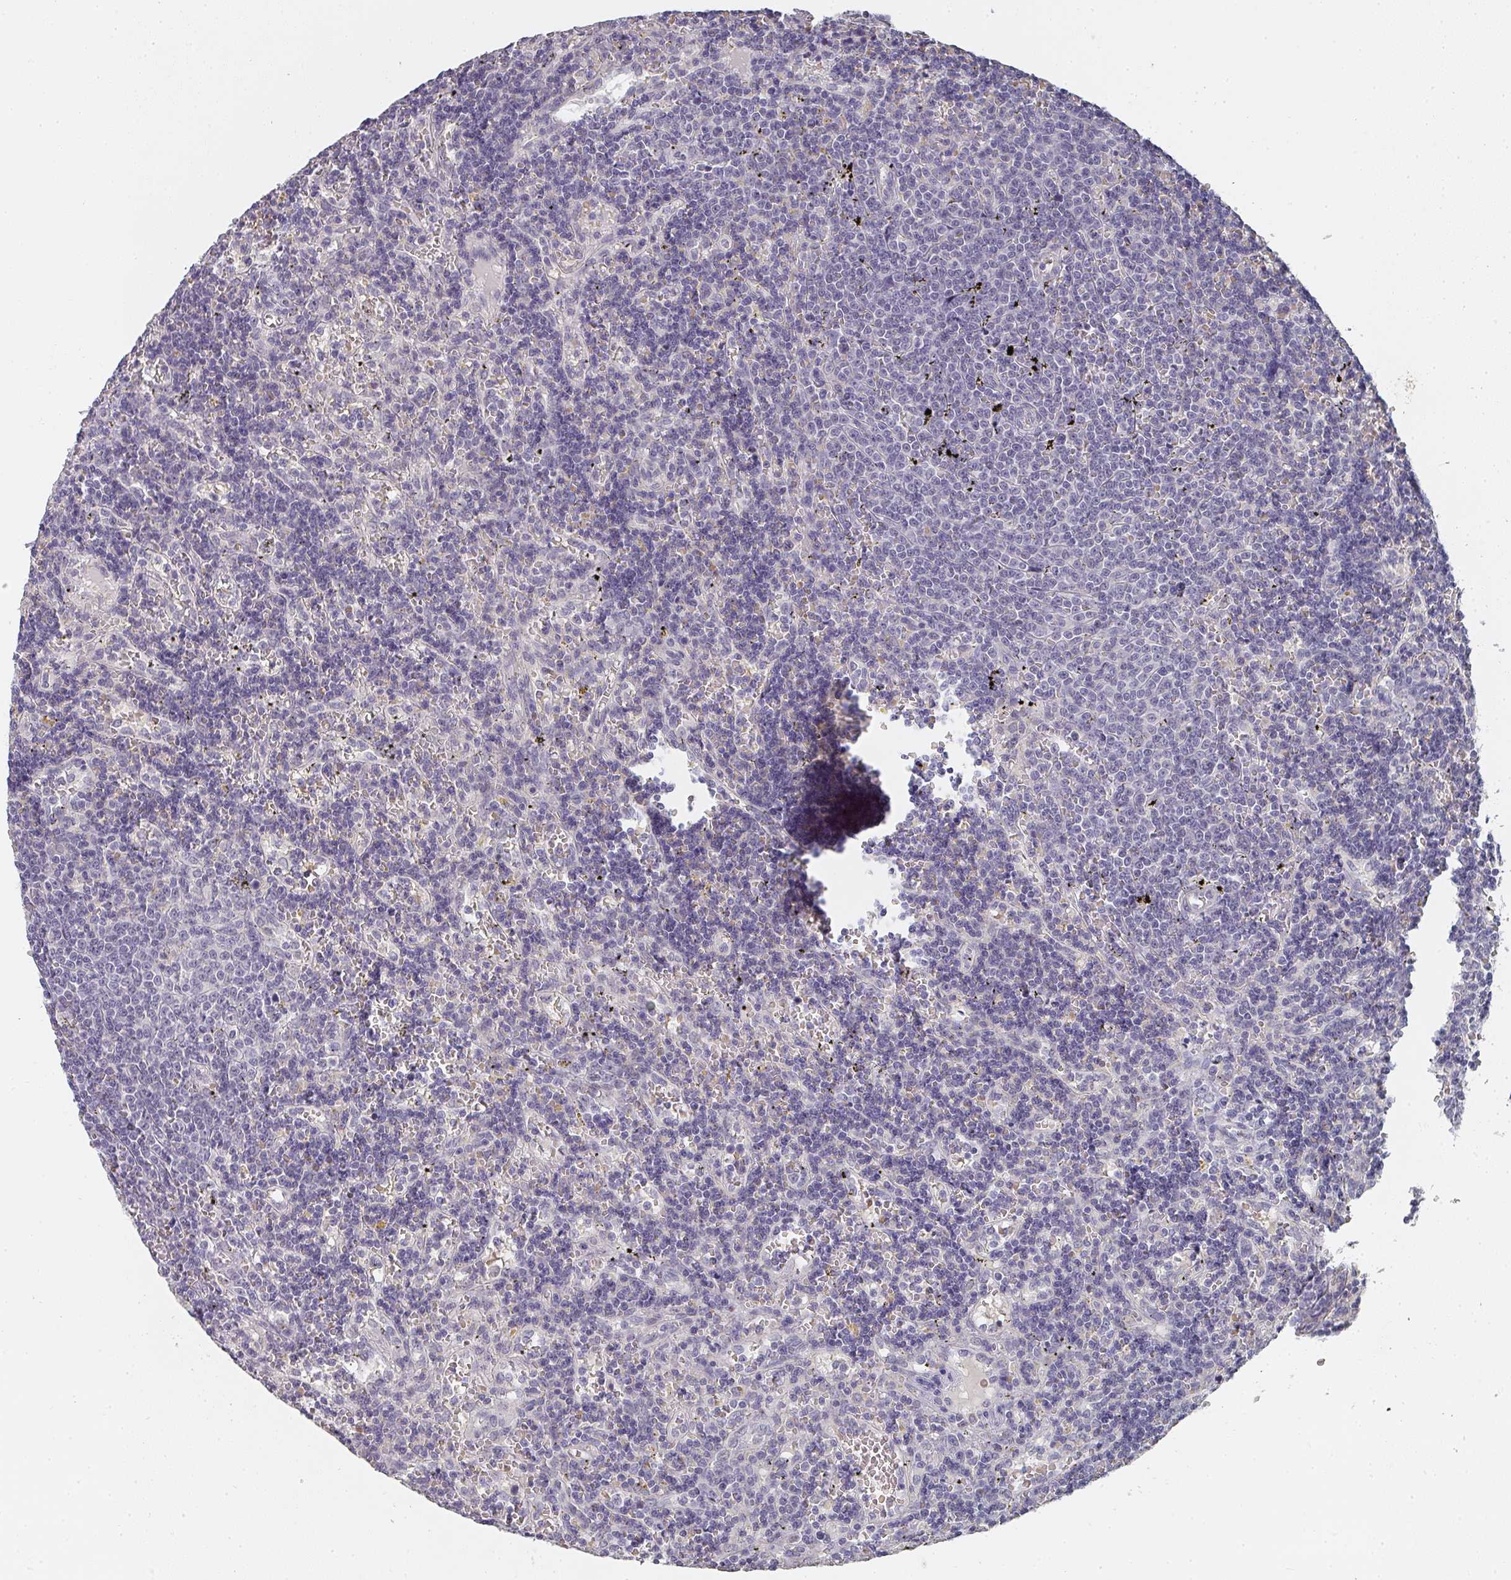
{"staining": {"intensity": "negative", "quantity": "none", "location": "none"}, "tissue": "lymphoma", "cell_type": "Tumor cells", "image_type": "cancer", "snomed": [{"axis": "morphology", "description": "Malignant lymphoma, non-Hodgkin's type, Low grade"}, {"axis": "topography", "description": "Spleen"}], "caption": "IHC micrograph of neoplastic tissue: human lymphoma stained with DAB (3,3'-diaminobenzidine) demonstrates no significant protein positivity in tumor cells. (DAB IHC with hematoxylin counter stain).", "gene": "SHISA2", "patient": {"sex": "male", "age": 60}}